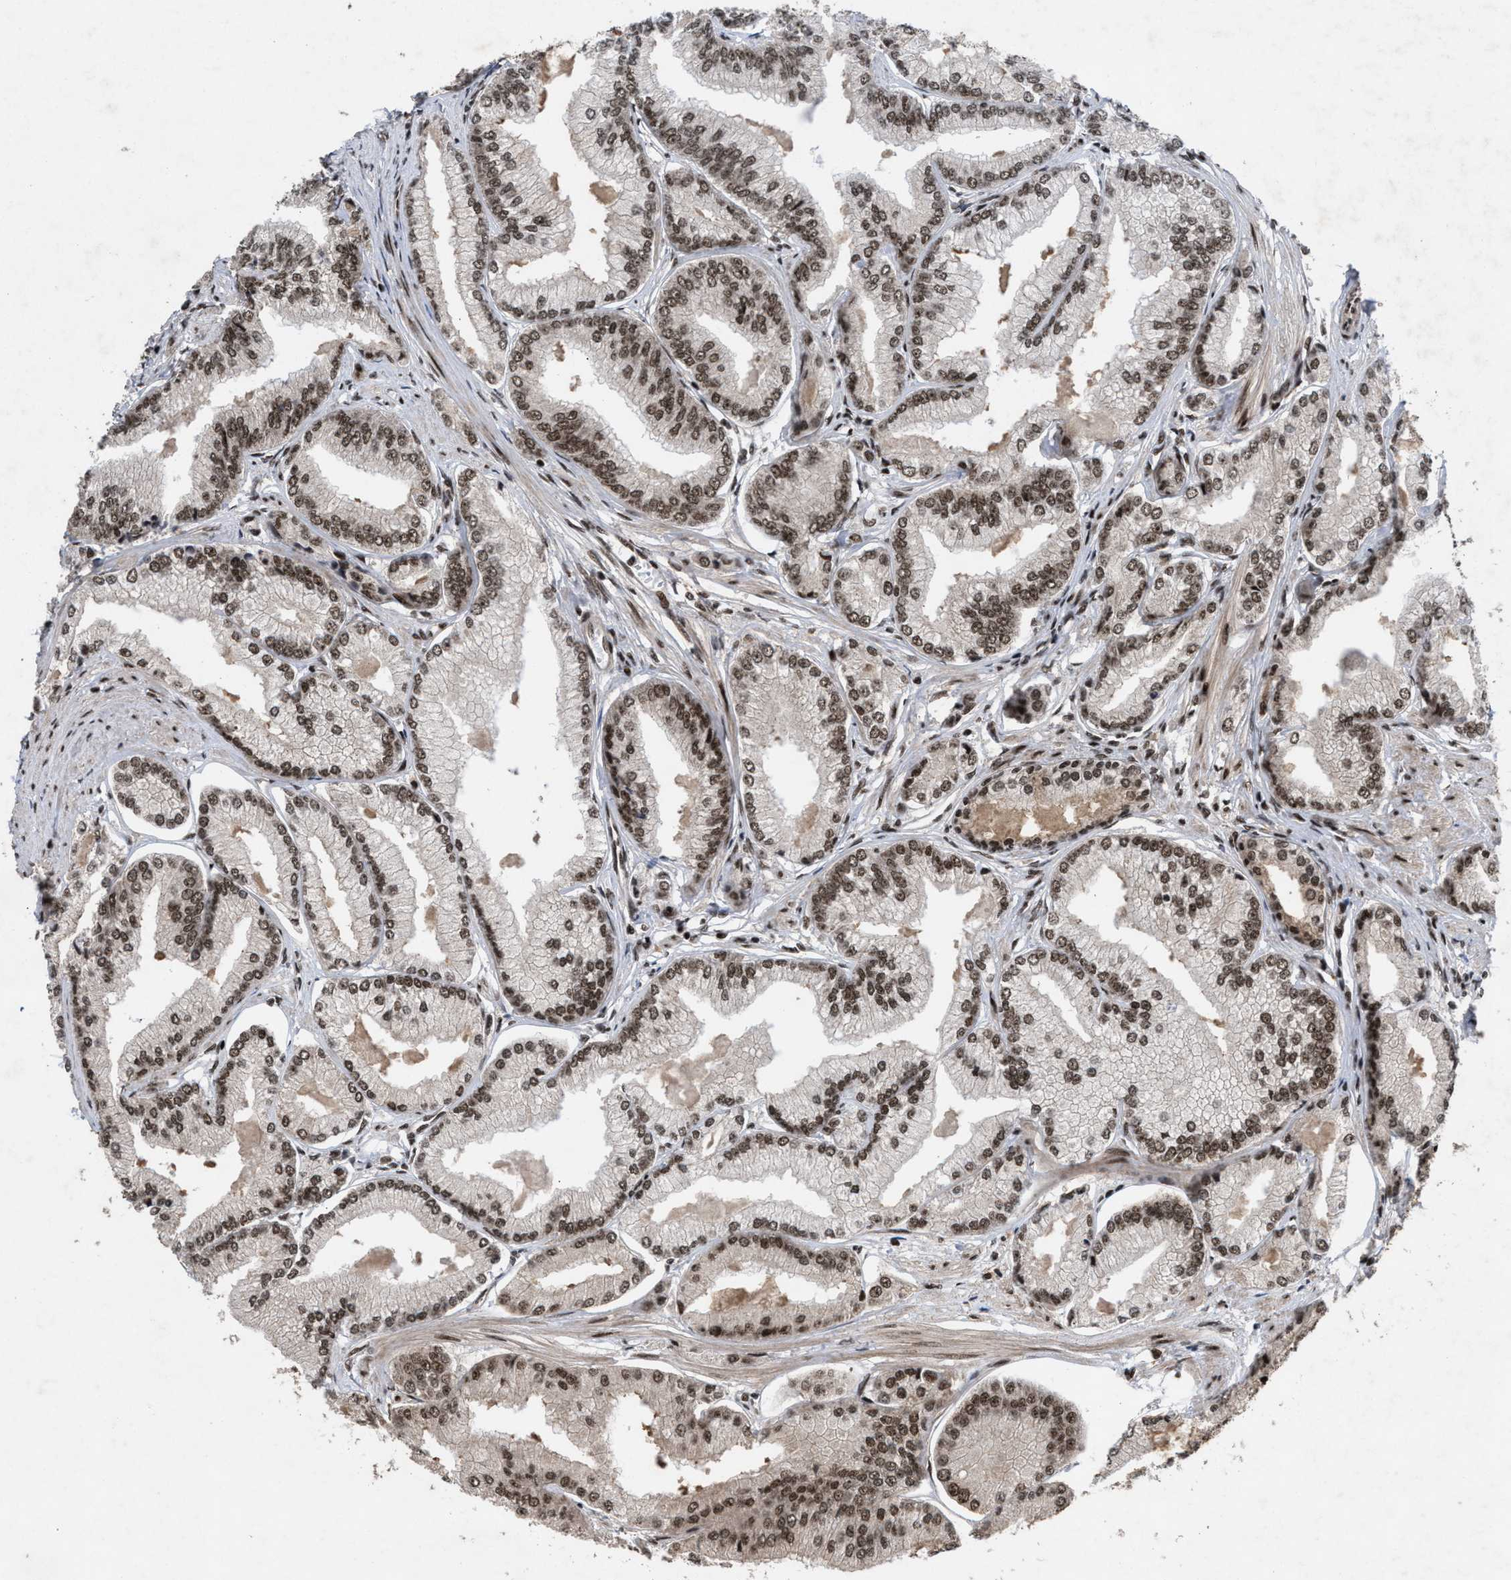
{"staining": {"intensity": "moderate", "quantity": ">75%", "location": "nuclear"}, "tissue": "prostate cancer", "cell_type": "Tumor cells", "image_type": "cancer", "snomed": [{"axis": "morphology", "description": "Adenocarcinoma, Low grade"}, {"axis": "topography", "description": "Prostate"}], "caption": "This histopathology image exhibits prostate adenocarcinoma (low-grade) stained with immunohistochemistry to label a protein in brown. The nuclear of tumor cells show moderate positivity for the protein. Nuclei are counter-stained blue.", "gene": "WIZ", "patient": {"sex": "male", "age": 52}}